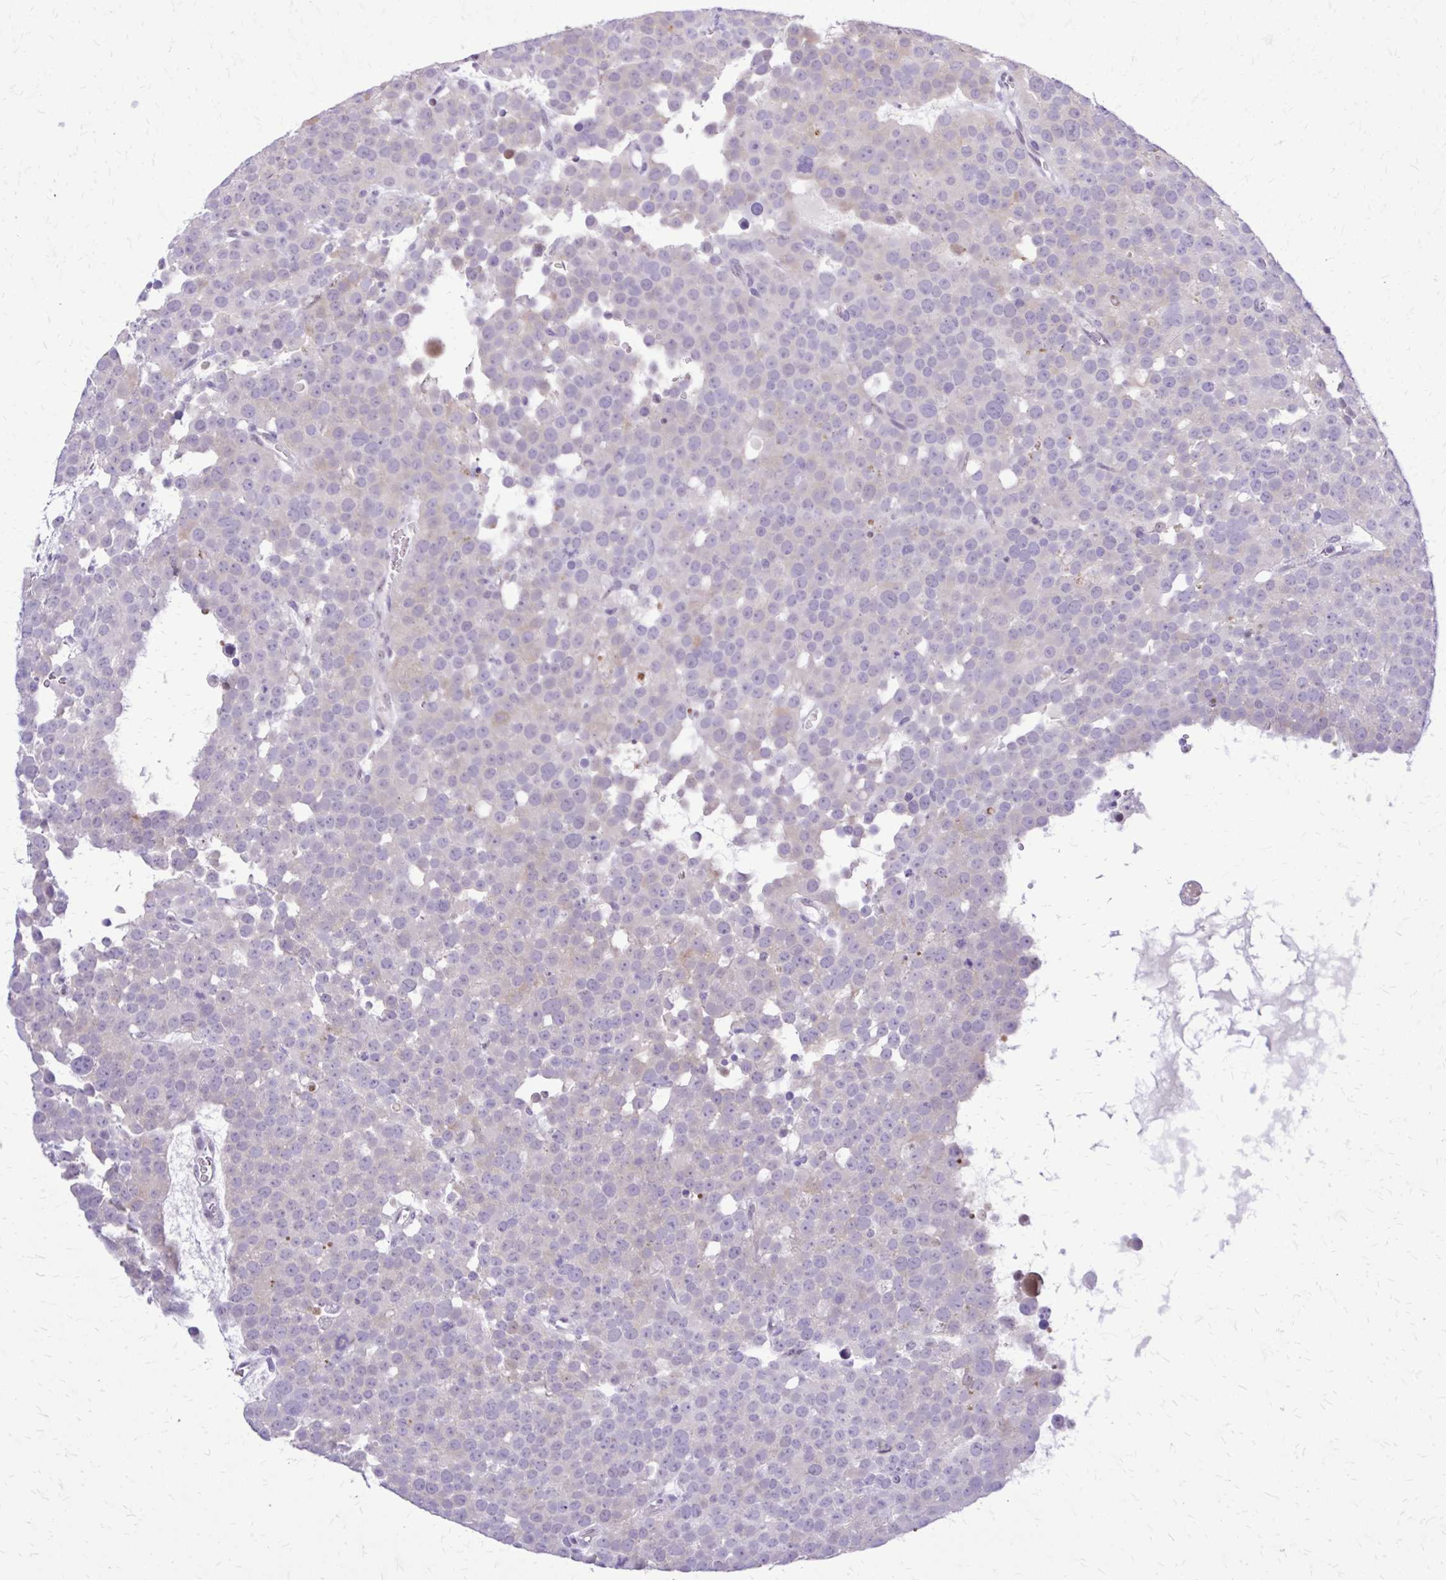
{"staining": {"intensity": "weak", "quantity": "<25%", "location": "cytoplasmic/membranous"}, "tissue": "testis cancer", "cell_type": "Tumor cells", "image_type": "cancer", "snomed": [{"axis": "morphology", "description": "Seminoma, NOS"}, {"axis": "topography", "description": "Testis"}], "caption": "A photomicrograph of human testis cancer (seminoma) is negative for staining in tumor cells. (DAB (3,3'-diaminobenzidine) IHC visualized using brightfield microscopy, high magnification).", "gene": "RASL11B", "patient": {"sex": "male", "age": 71}}